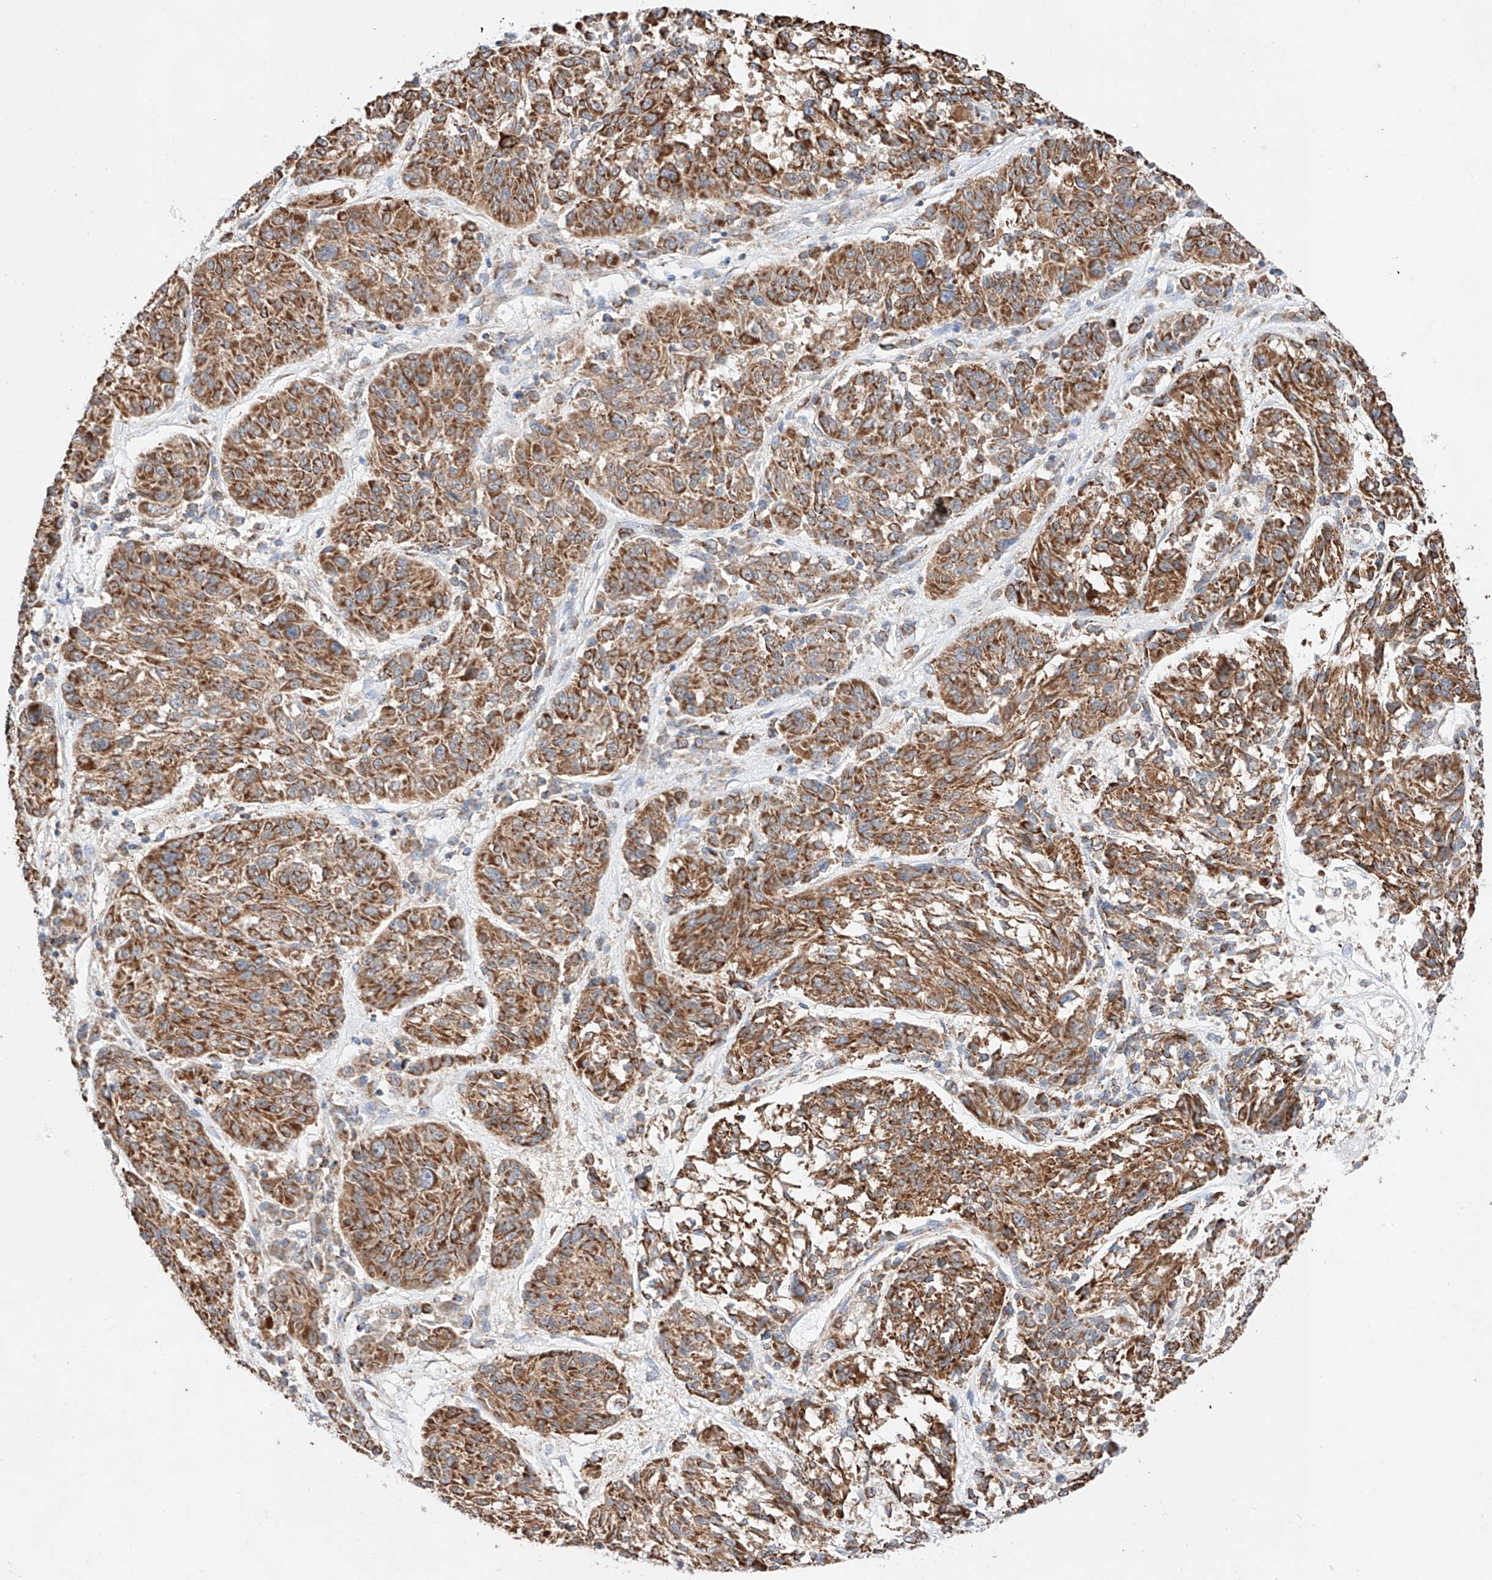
{"staining": {"intensity": "strong", "quantity": ">75%", "location": "cytoplasmic/membranous"}, "tissue": "melanoma", "cell_type": "Tumor cells", "image_type": "cancer", "snomed": [{"axis": "morphology", "description": "Malignant melanoma, NOS"}, {"axis": "topography", "description": "Skin"}], "caption": "A high-resolution photomicrograph shows immunohistochemistry staining of malignant melanoma, which displays strong cytoplasmic/membranous positivity in approximately >75% of tumor cells. (Stains: DAB (3,3'-diaminobenzidine) in brown, nuclei in blue, Microscopy: brightfield microscopy at high magnification).", "gene": "KTI12", "patient": {"sex": "male", "age": 53}}